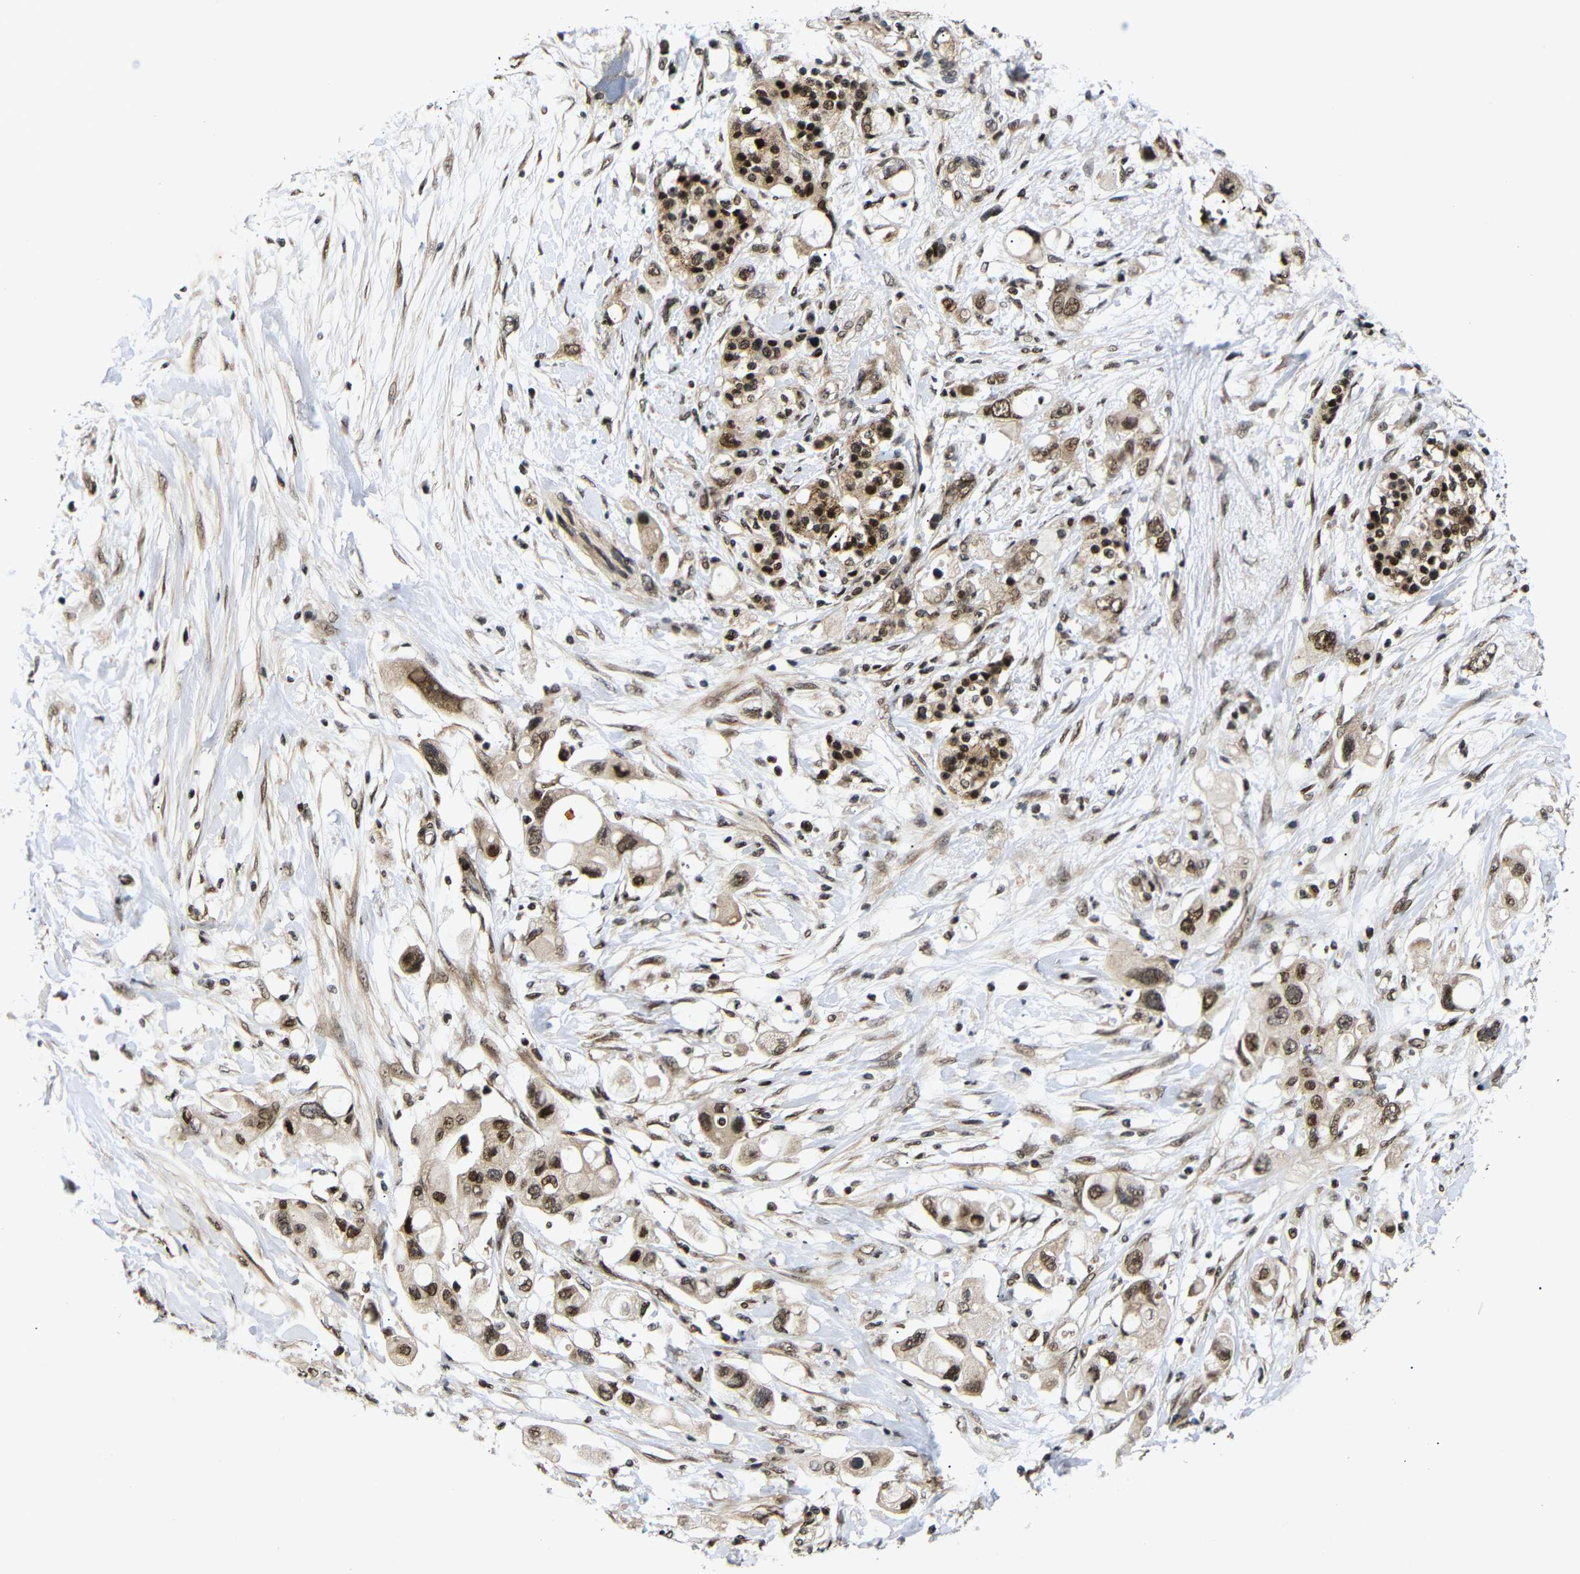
{"staining": {"intensity": "moderate", "quantity": ">75%", "location": "cytoplasmic/membranous,nuclear"}, "tissue": "pancreatic cancer", "cell_type": "Tumor cells", "image_type": "cancer", "snomed": [{"axis": "morphology", "description": "Adenocarcinoma, NOS"}, {"axis": "topography", "description": "Pancreas"}], "caption": "This micrograph demonstrates immunohistochemistry (IHC) staining of human pancreatic adenocarcinoma, with medium moderate cytoplasmic/membranous and nuclear positivity in approximately >75% of tumor cells.", "gene": "KIF23", "patient": {"sex": "female", "age": 56}}